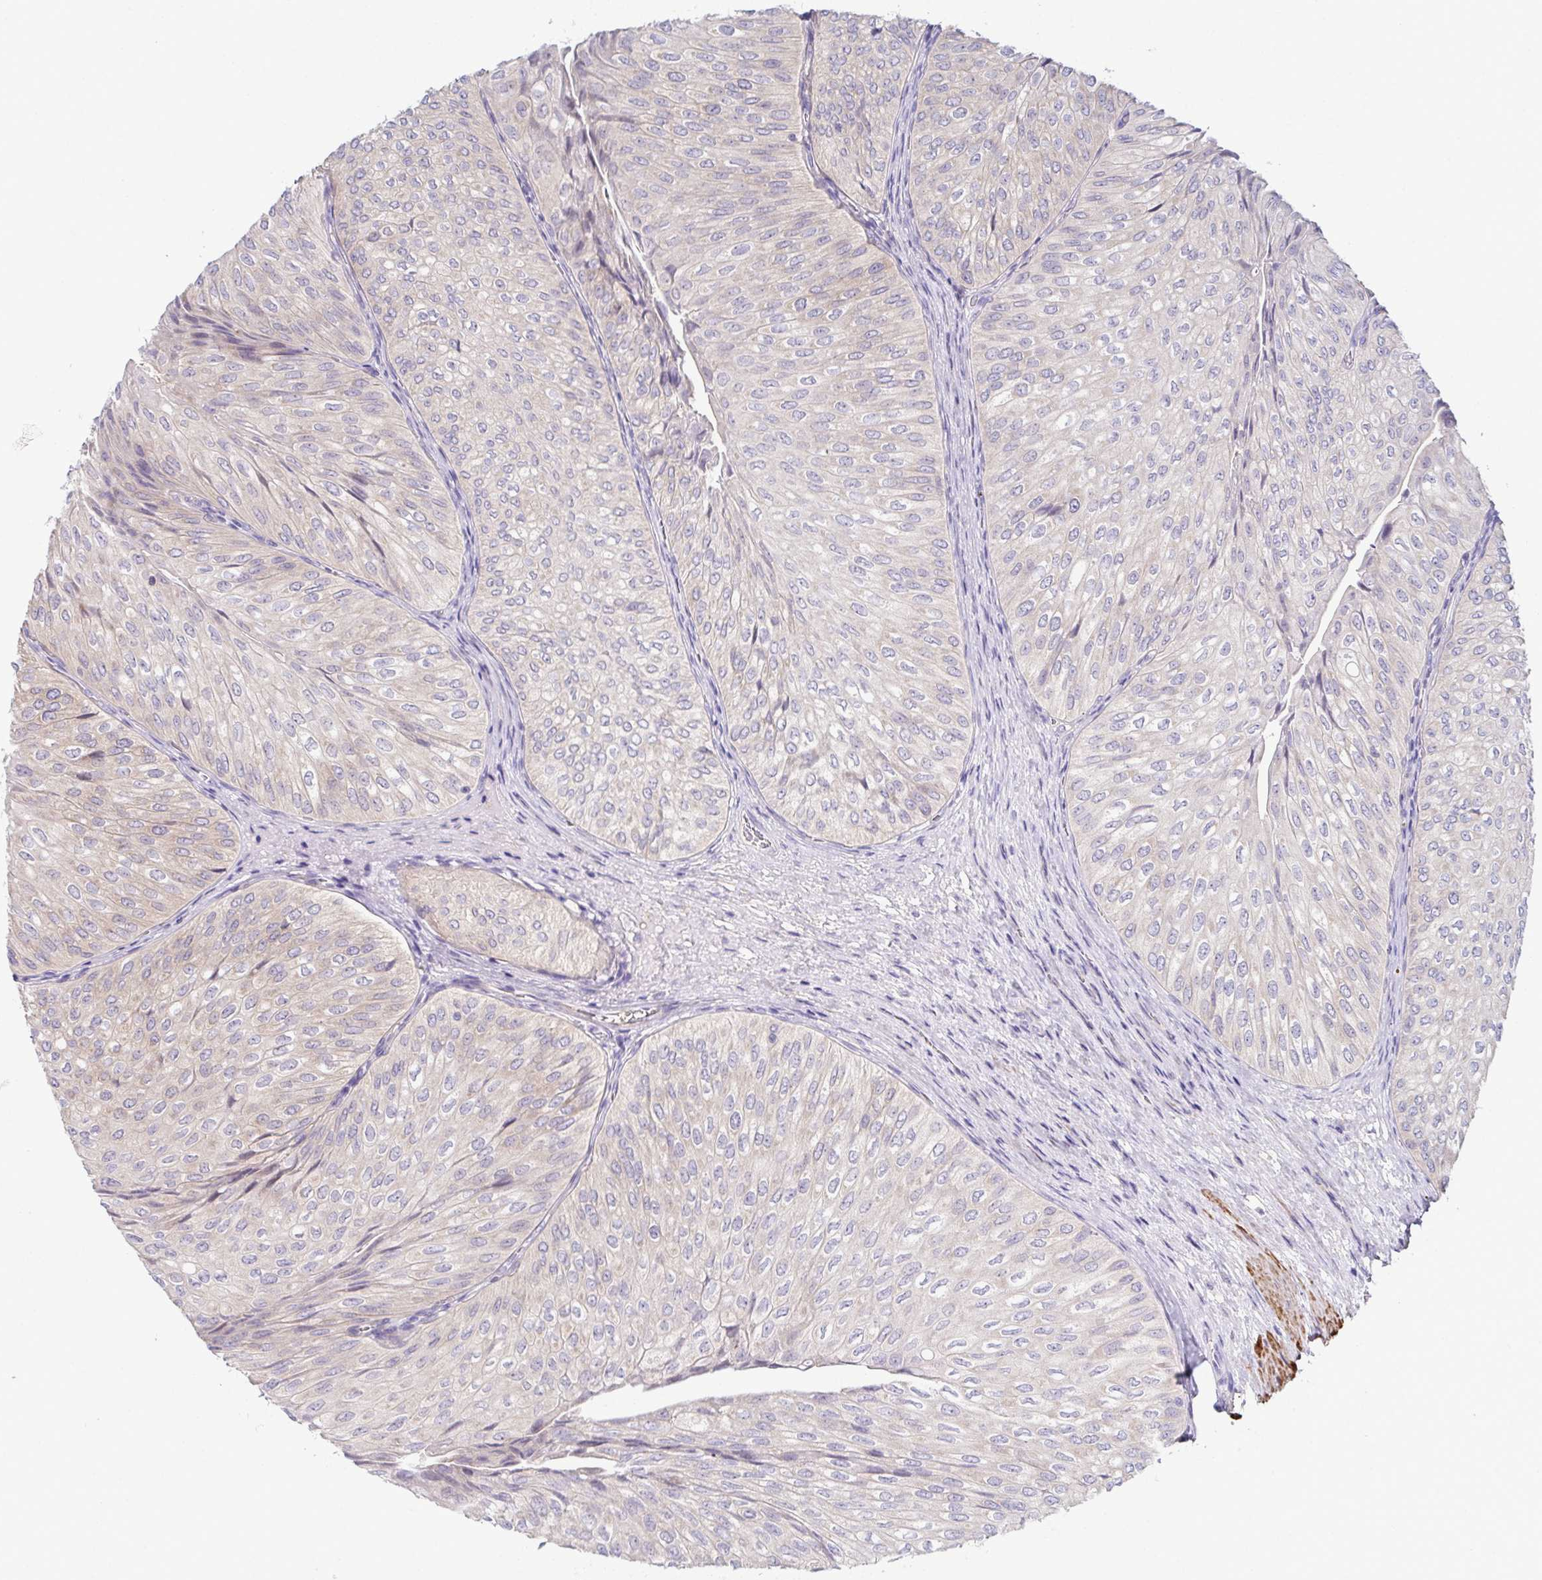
{"staining": {"intensity": "weak", "quantity": "<25%", "location": "cytoplasmic/membranous"}, "tissue": "urothelial cancer", "cell_type": "Tumor cells", "image_type": "cancer", "snomed": [{"axis": "morphology", "description": "Urothelial carcinoma, NOS"}, {"axis": "topography", "description": "Urinary bladder"}], "caption": "Immunohistochemistry (IHC) of urothelial cancer exhibits no positivity in tumor cells.", "gene": "CFAP97D1", "patient": {"sex": "male", "age": 62}}